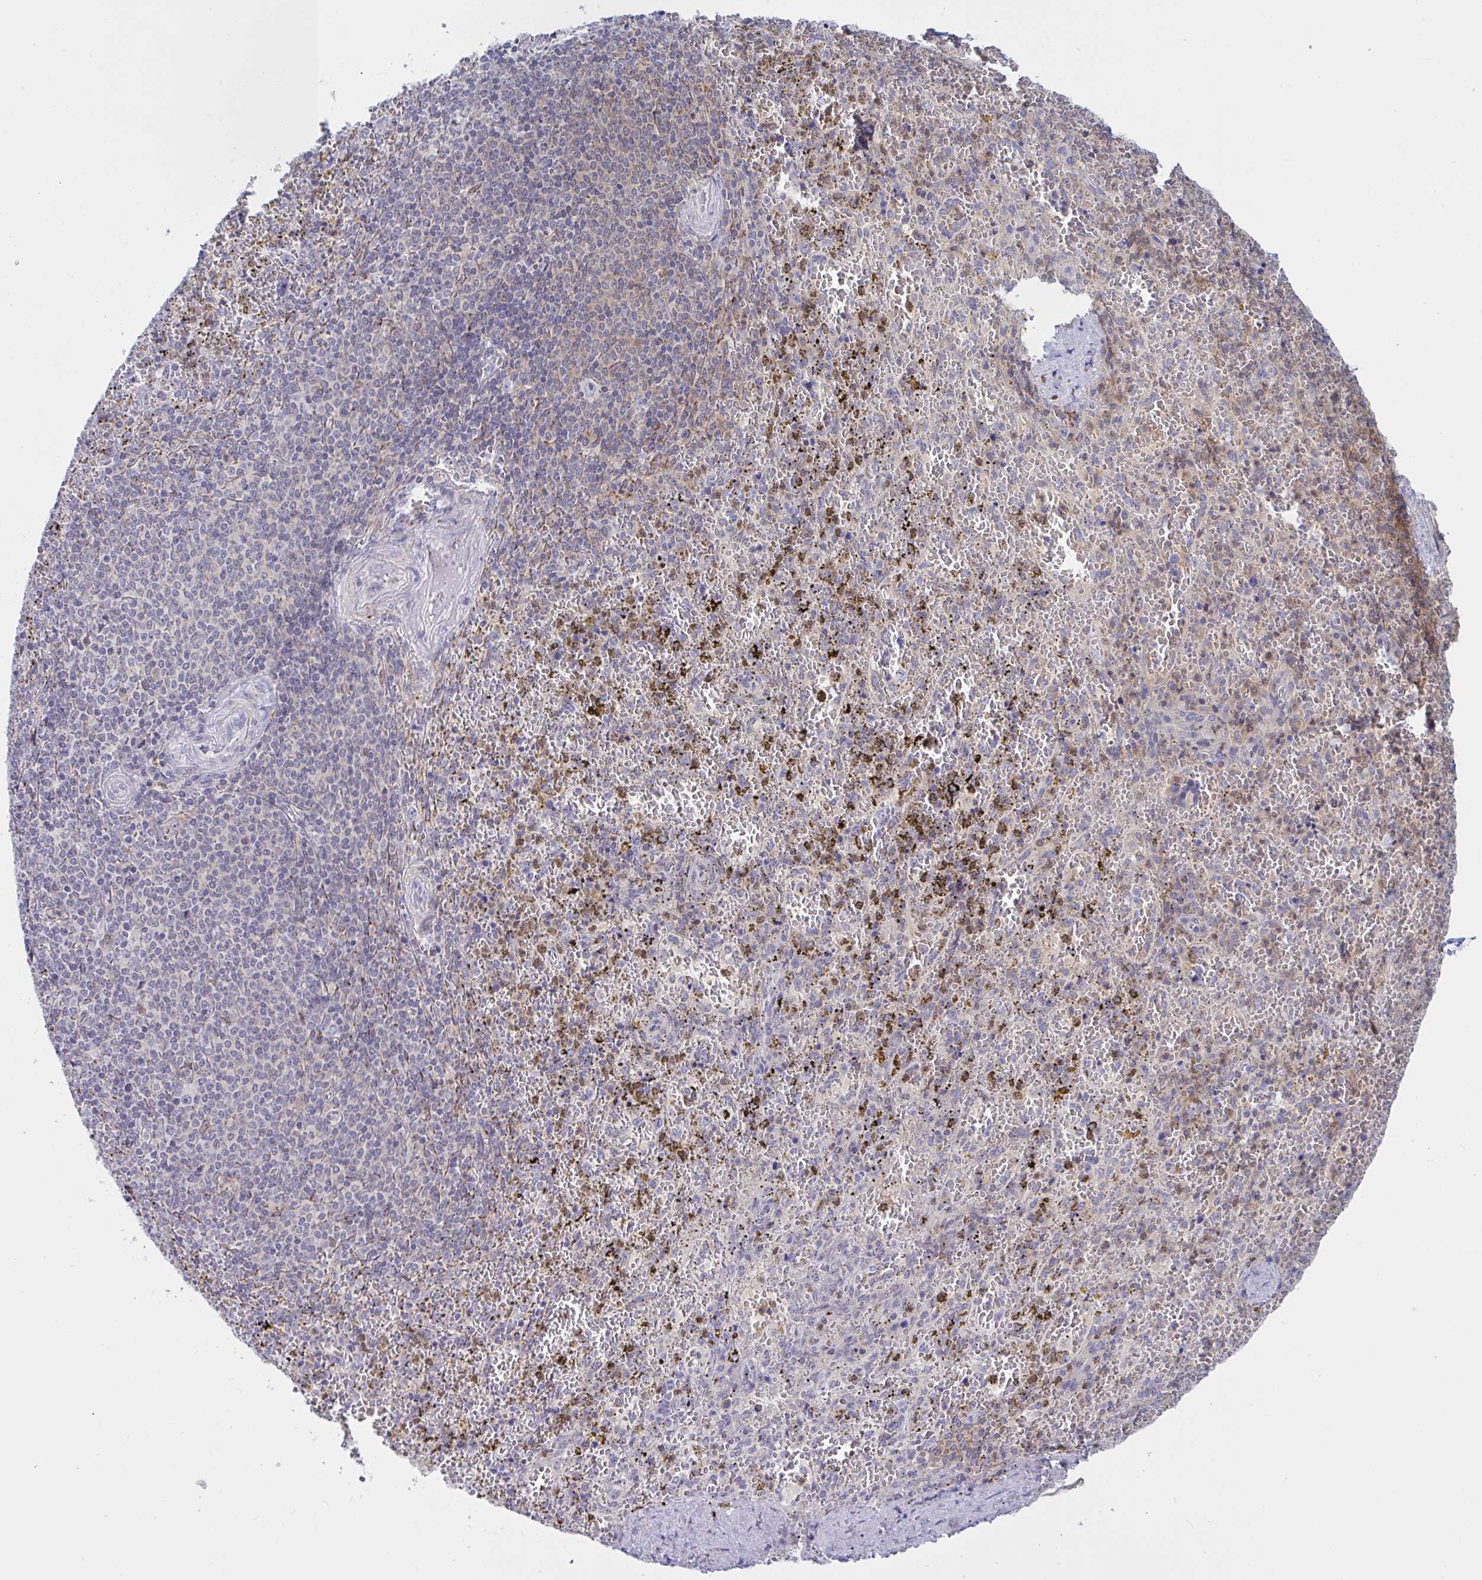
{"staining": {"intensity": "moderate", "quantity": "<25%", "location": "cytoplasmic/membranous"}, "tissue": "spleen", "cell_type": "Cells in red pulp", "image_type": "normal", "snomed": [{"axis": "morphology", "description": "Normal tissue, NOS"}, {"axis": "topography", "description": "Spleen"}], "caption": "Moderate cytoplasmic/membranous protein positivity is seen in about <25% of cells in red pulp in spleen.", "gene": "TANK", "patient": {"sex": "female", "age": 50}}